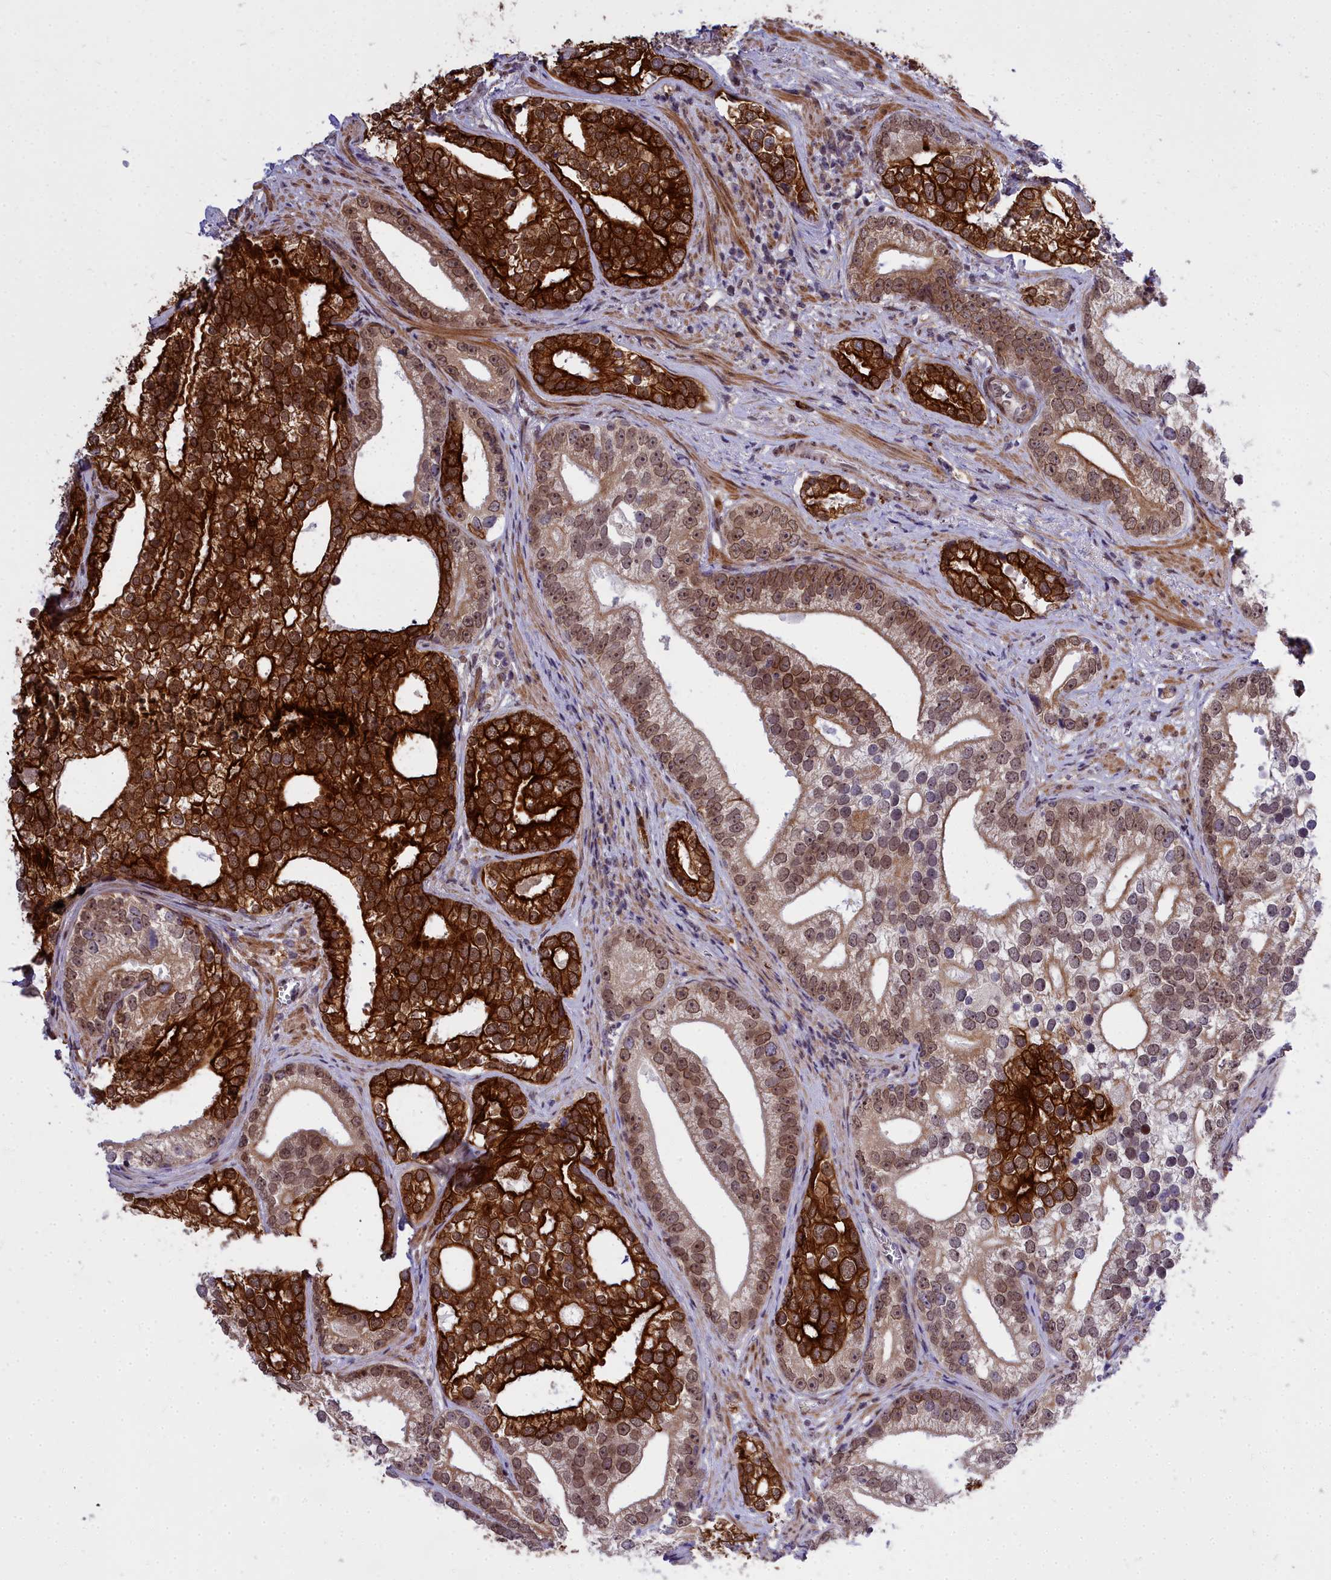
{"staining": {"intensity": "strong", "quantity": "25%-75%", "location": "cytoplasmic/membranous,nuclear"}, "tissue": "prostate cancer", "cell_type": "Tumor cells", "image_type": "cancer", "snomed": [{"axis": "morphology", "description": "Adenocarcinoma, High grade"}, {"axis": "topography", "description": "Prostate"}], "caption": "Prostate cancer (adenocarcinoma (high-grade)) stained for a protein exhibits strong cytoplasmic/membranous and nuclear positivity in tumor cells. (Stains: DAB (3,3'-diaminobenzidine) in brown, nuclei in blue, Microscopy: brightfield microscopy at high magnification).", "gene": "ABCB8", "patient": {"sex": "male", "age": 75}}